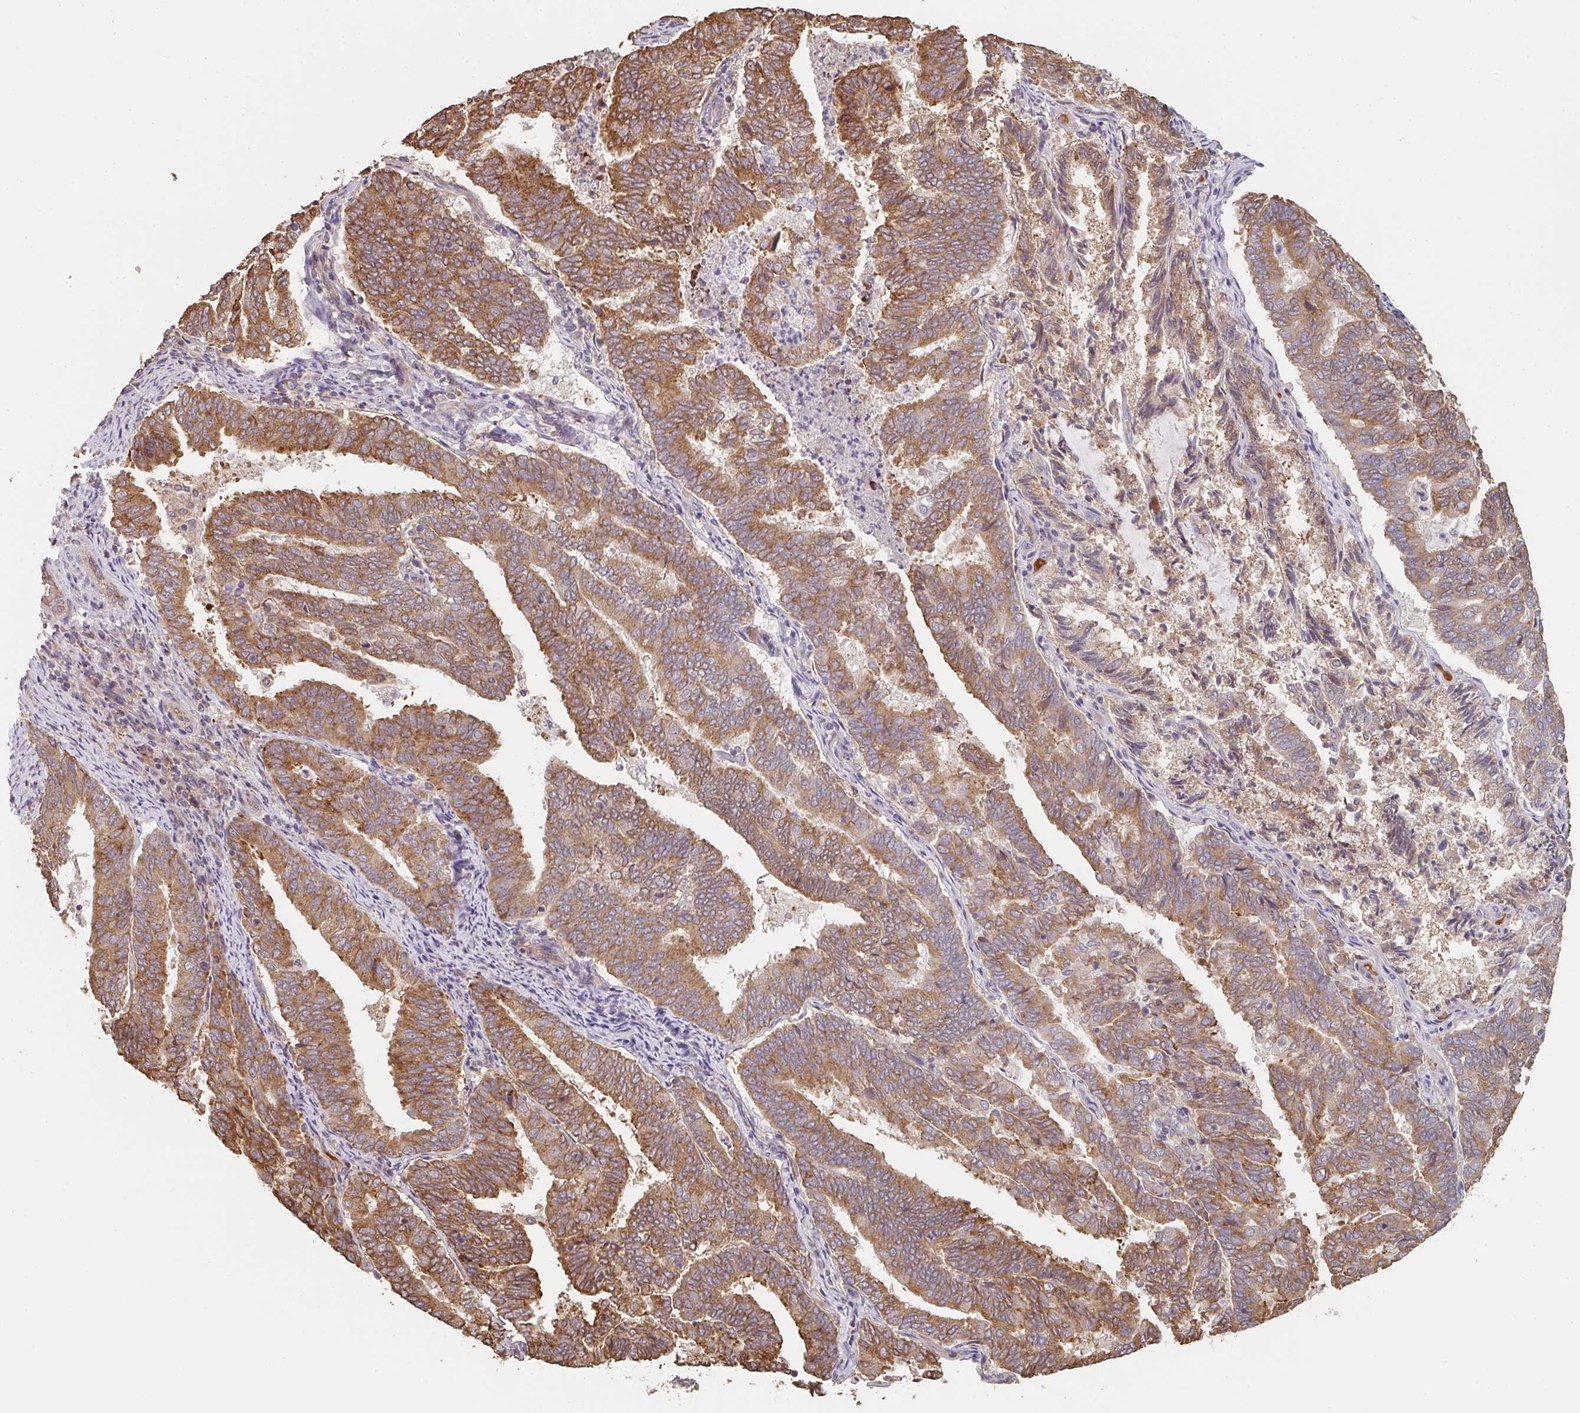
{"staining": {"intensity": "moderate", "quantity": ">75%", "location": "cytoplasmic/membranous"}, "tissue": "endometrial cancer", "cell_type": "Tumor cells", "image_type": "cancer", "snomed": [{"axis": "morphology", "description": "Adenocarcinoma, NOS"}, {"axis": "topography", "description": "Endometrium"}], "caption": "Protein expression analysis of endometrial adenocarcinoma demonstrates moderate cytoplasmic/membranous positivity in about >75% of tumor cells.", "gene": "POLG", "patient": {"sex": "female", "age": 80}}